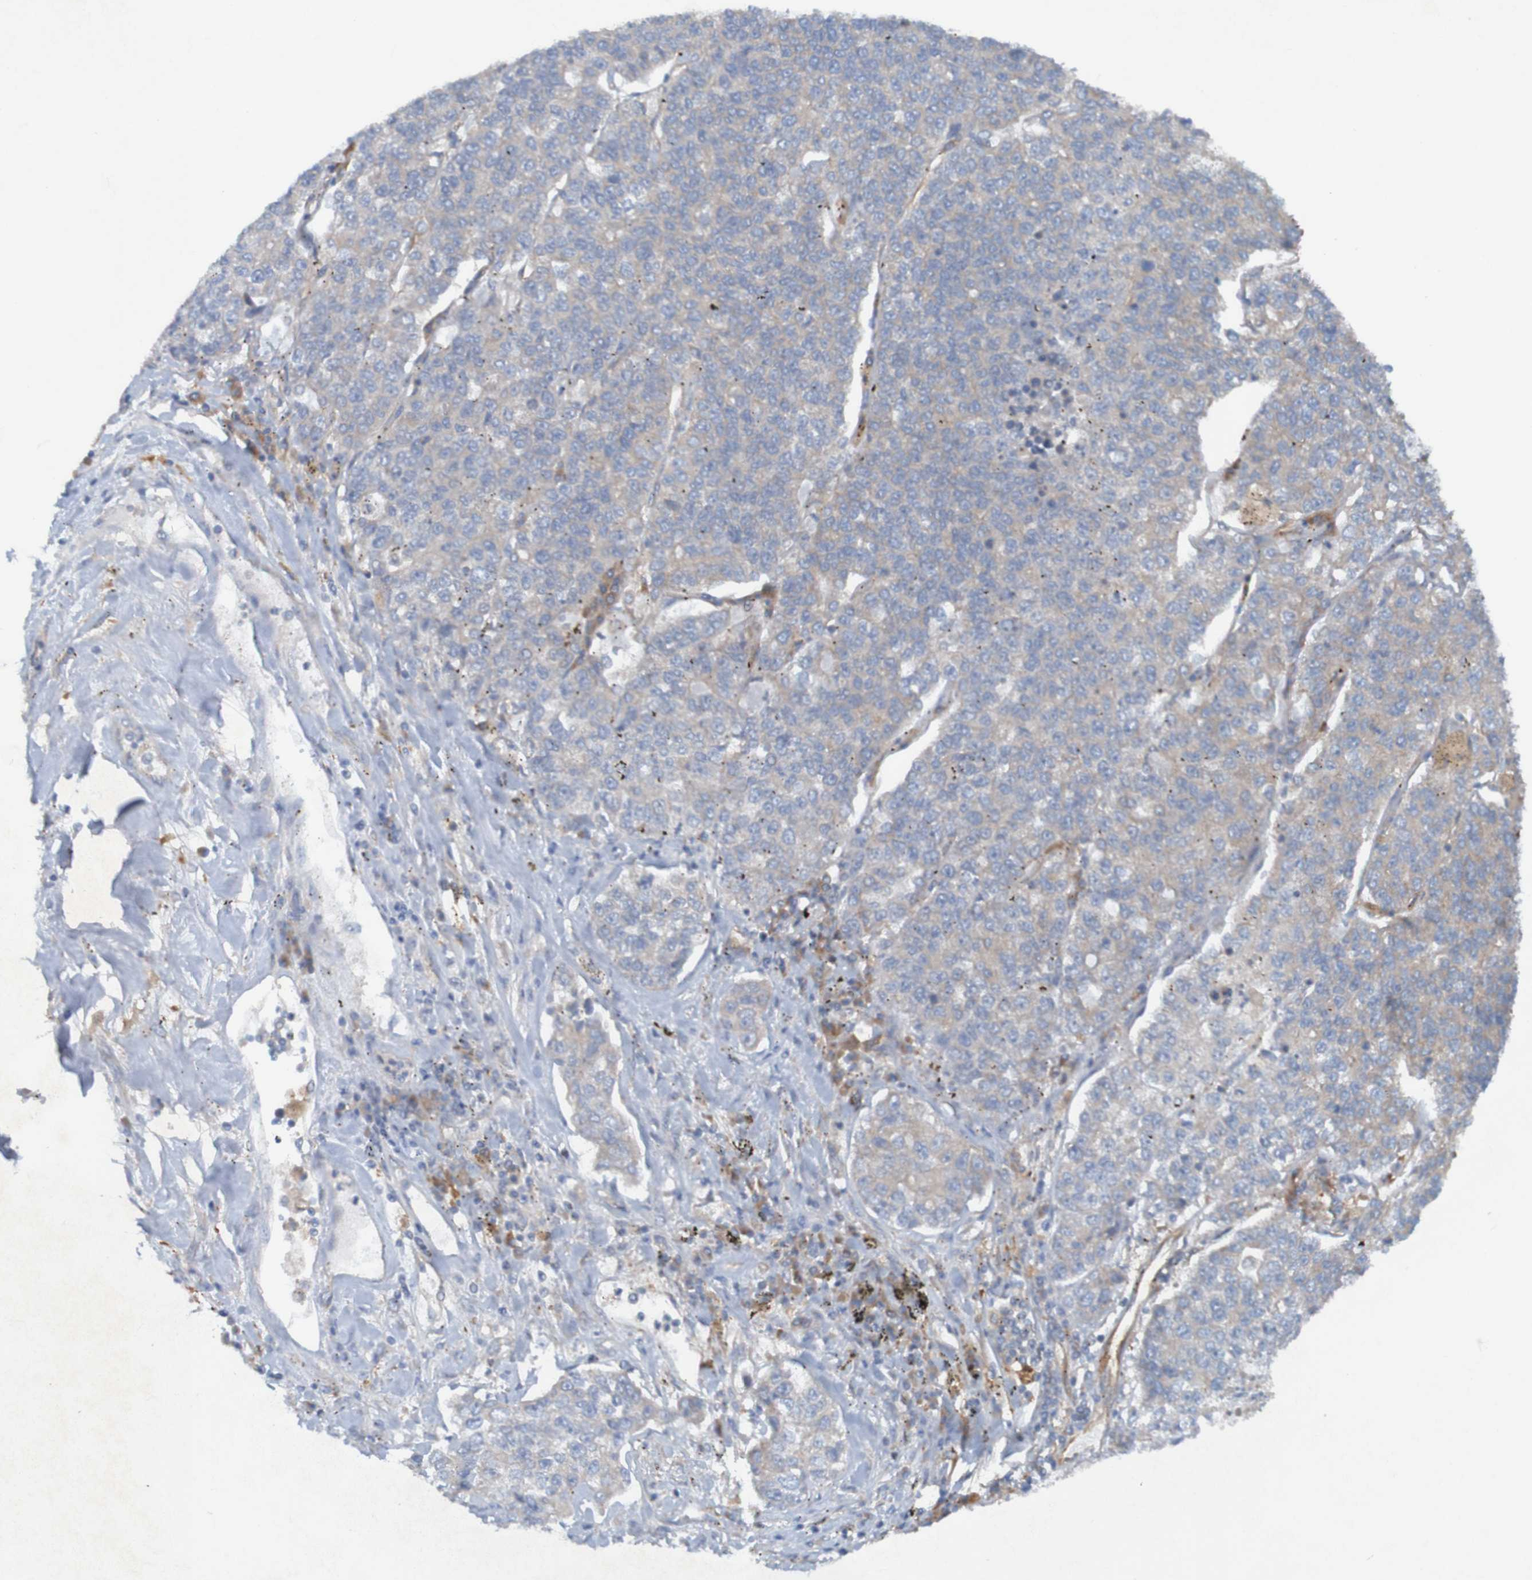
{"staining": {"intensity": "weak", "quantity": ">75%", "location": "cytoplasmic/membranous"}, "tissue": "lung cancer", "cell_type": "Tumor cells", "image_type": "cancer", "snomed": [{"axis": "morphology", "description": "Adenocarcinoma, NOS"}, {"axis": "topography", "description": "Lung"}], "caption": "A brown stain shows weak cytoplasmic/membranous staining of a protein in adenocarcinoma (lung) tumor cells. The staining was performed using DAB (3,3'-diaminobenzidine) to visualize the protein expression in brown, while the nuclei were stained in blue with hematoxylin (Magnification: 20x).", "gene": "DNAJC4", "patient": {"sex": "male", "age": 49}}